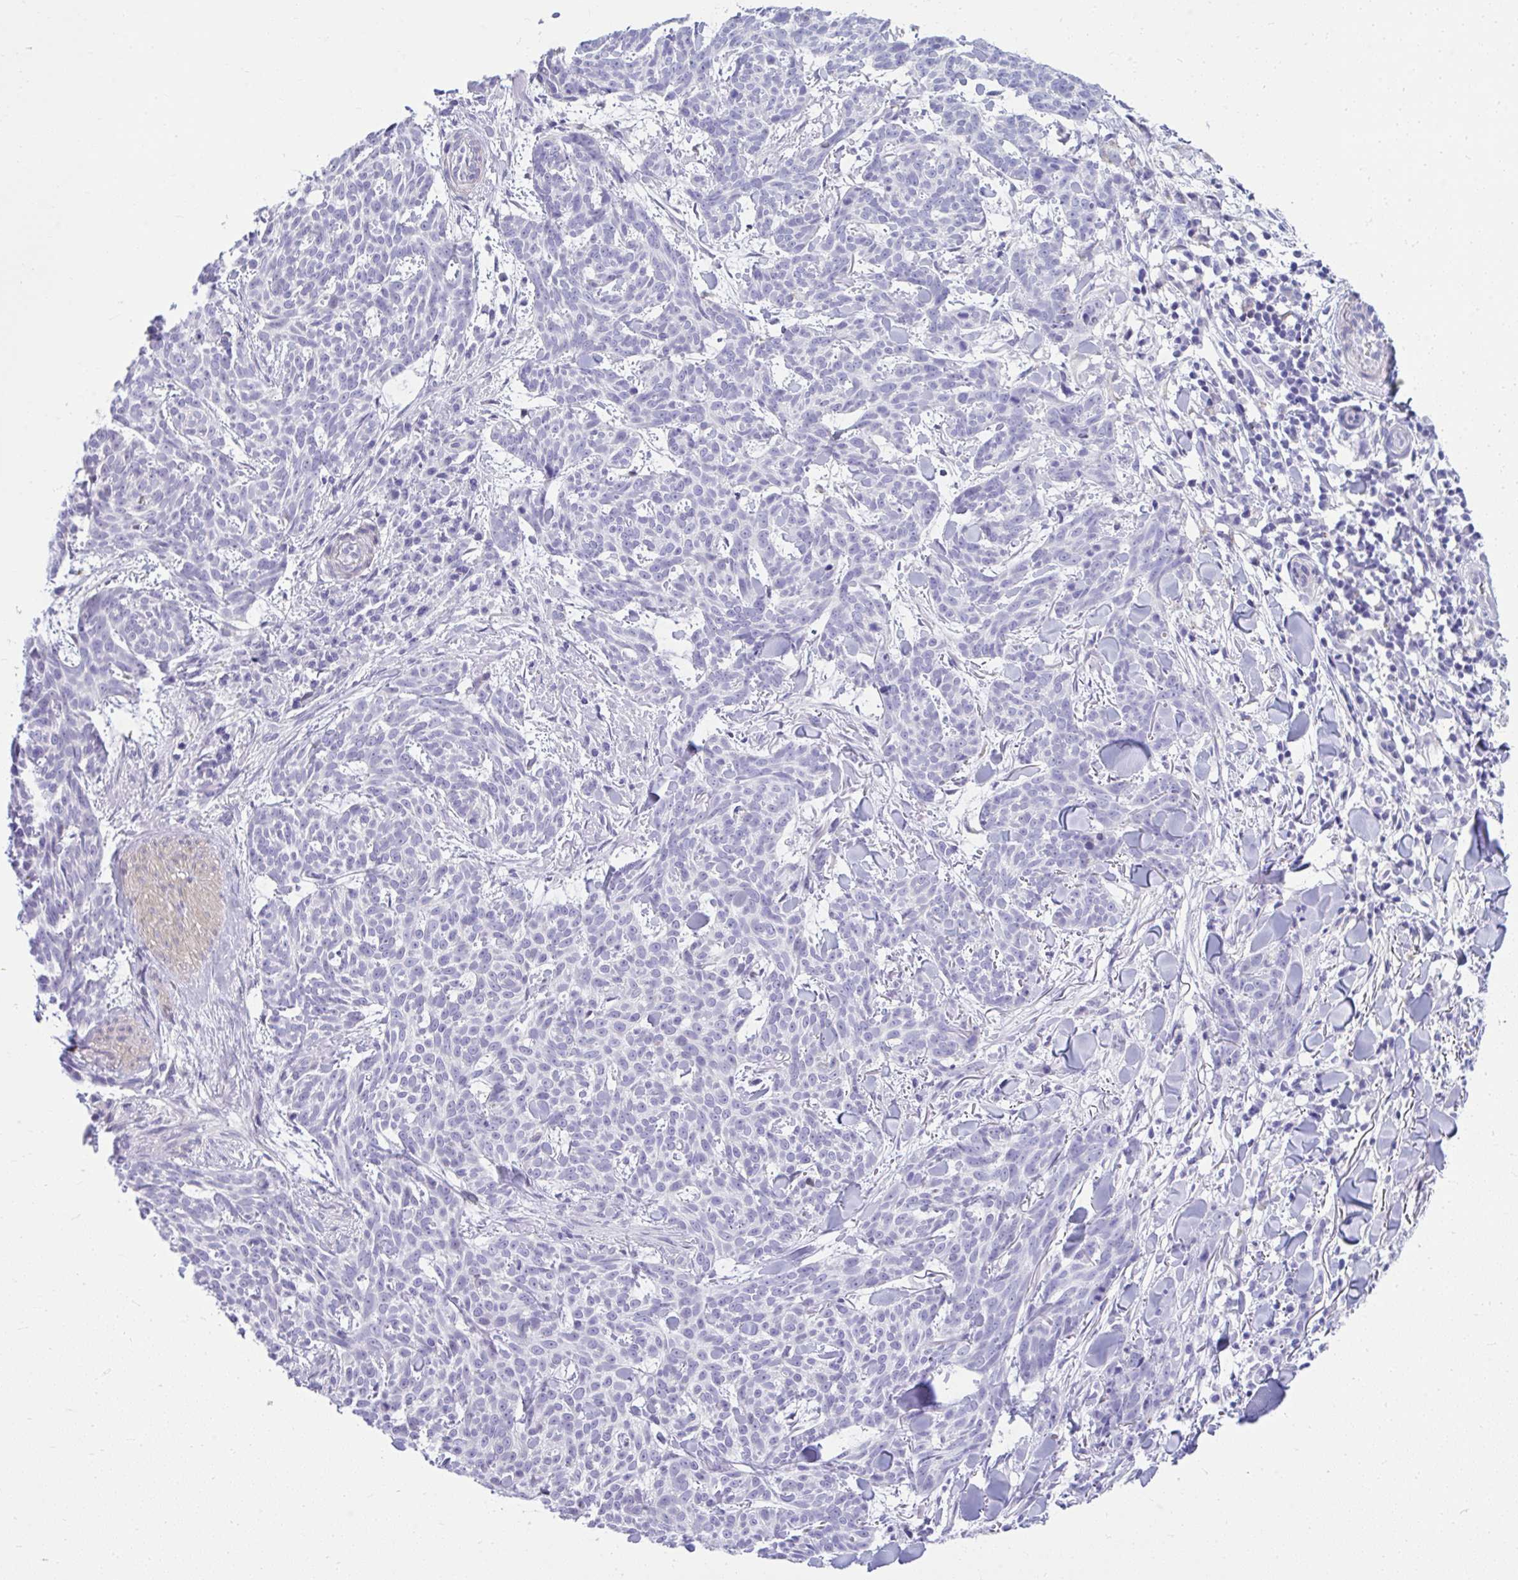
{"staining": {"intensity": "negative", "quantity": "none", "location": "none"}, "tissue": "skin cancer", "cell_type": "Tumor cells", "image_type": "cancer", "snomed": [{"axis": "morphology", "description": "Basal cell carcinoma"}, {"axis": "topography", "description": "Skin"}], "caption": "The photomicrograph displays no significant expression in tumor cells of skin cancer. (Stains: DAB immunohistochemistry (IHC) with hematoxylin counter stain, Microscopy: brightfield microscopy at high magnification).", "gene": "ISL1", "patient": {"sex": "female", "age": 93}}